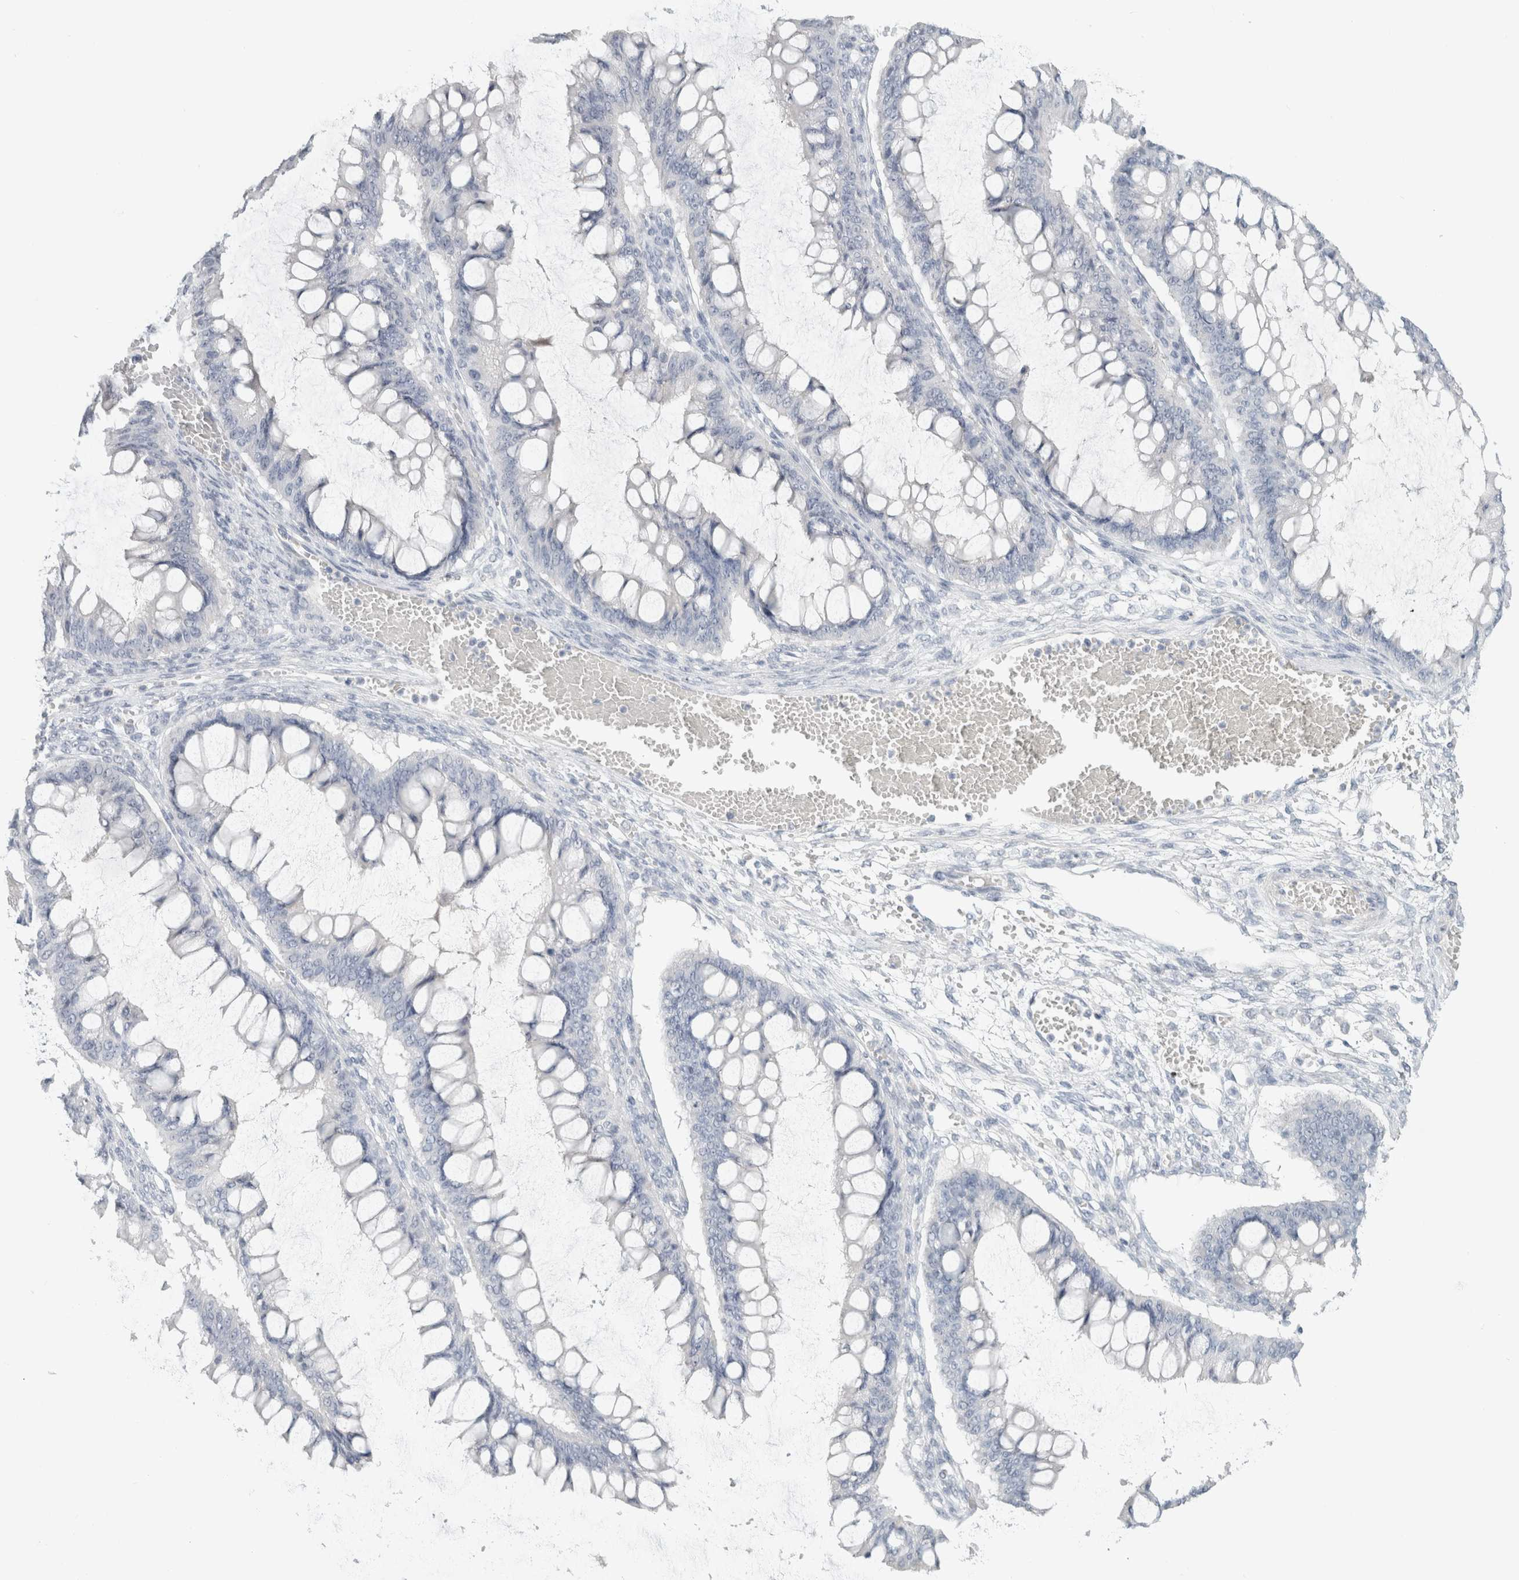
{"staining": {"intensity": "negative", "quantity": "none", "location": "none"}, "tissue": "ovarian cancer", "cell_type": "Tumor cells", "image_type": "cancer", "snomed": [{"axis": "morphology", "description": "Cystadenocarcinoma, mucinous, NOS"}, {"axis": "topography", "description": "Ovary"}], "caption": "Immunohistochemistry (IHC) micrograph of neoplastic tissue: human ovarian mucinous cystadenocarcinoma stained with DAB (3,3'-diaminobenzidine) exhibits no significant protein expression in tumor cells.", "gene": "SLC6A1", "patient": {"sex": "female", "age": 73}}